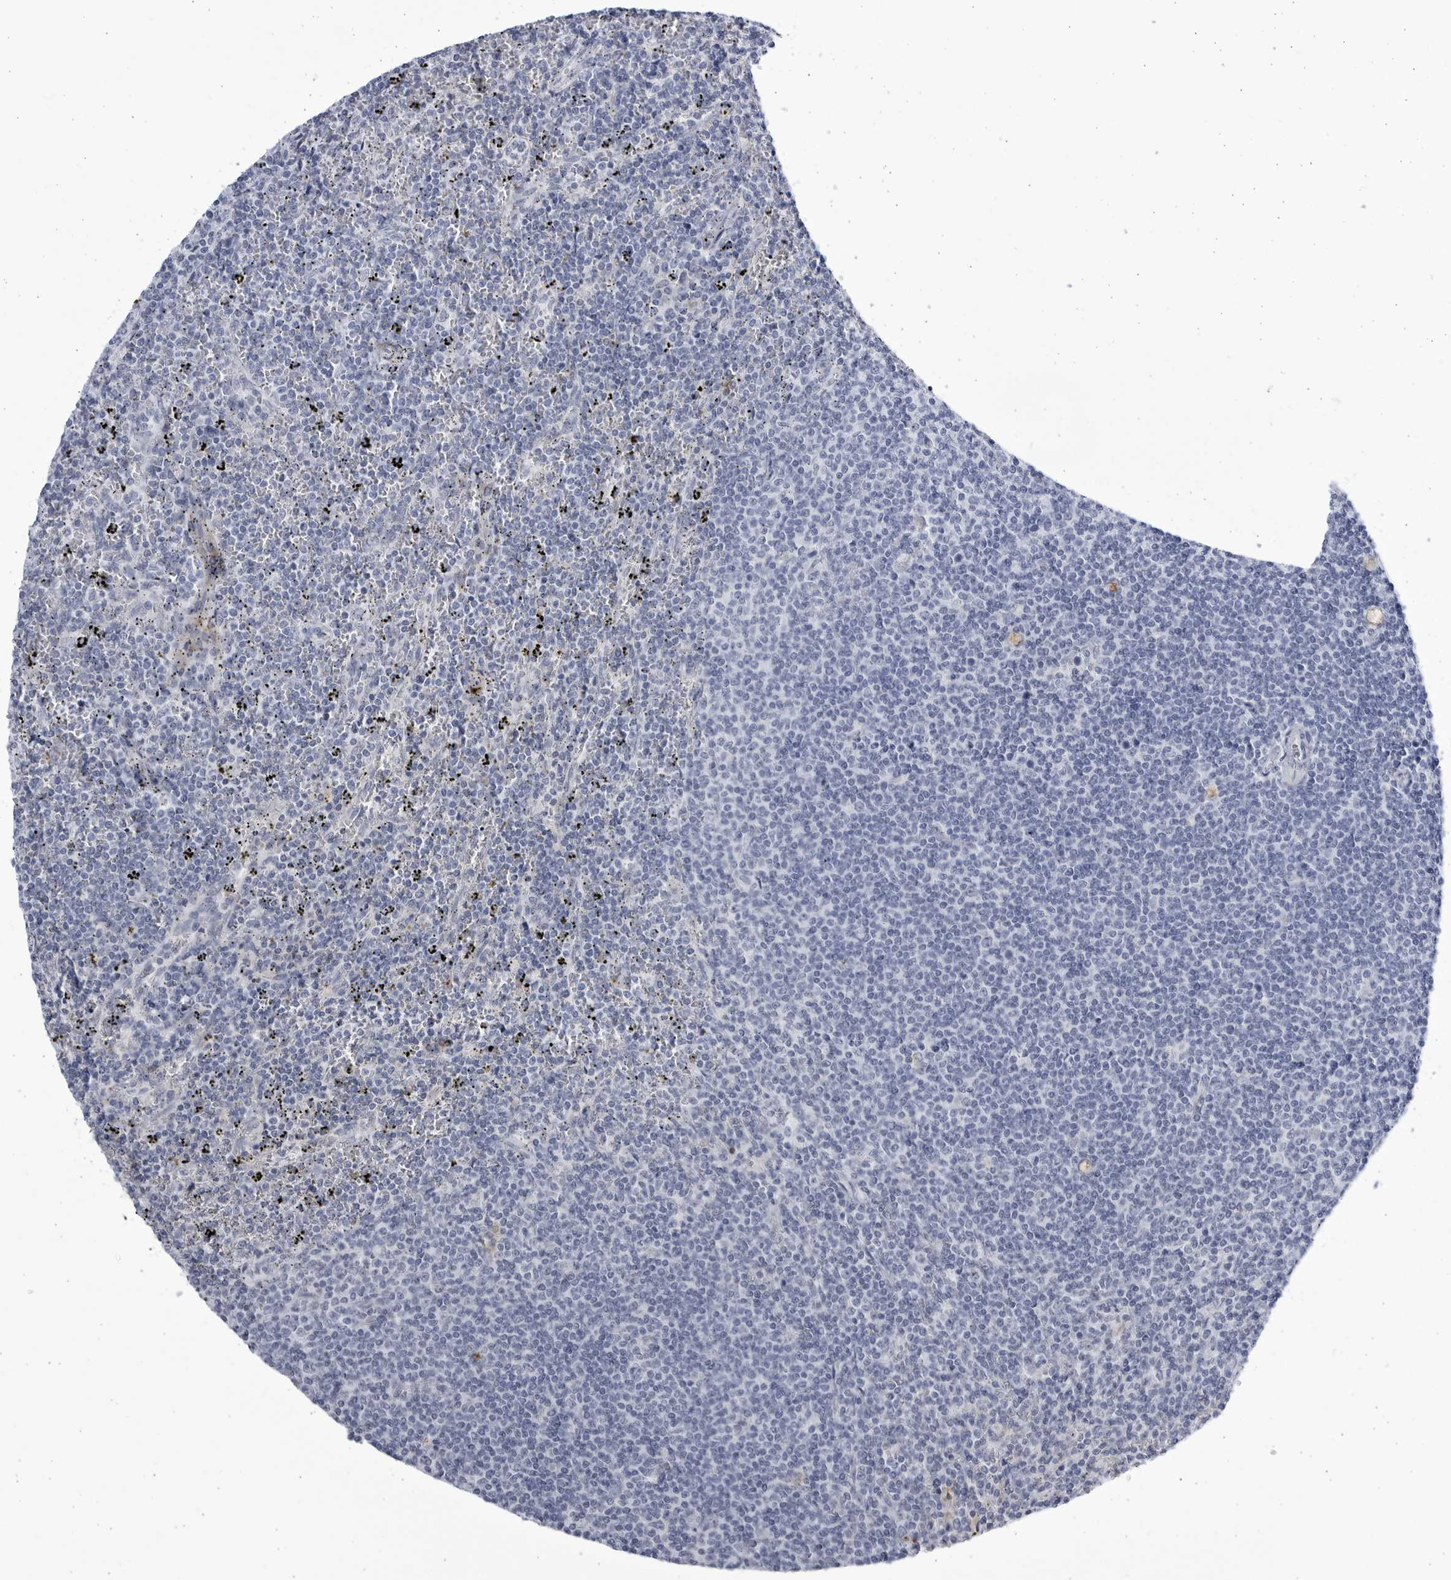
{"staining": {"intensity": "negative", "quantity": "none", "location": "none"}, "tissue": "lymphoma", "cell_type": "Tumor cells", "image_type": "cancer", "snomed": [{"axis": "morphology", "description": "Malignant lymphoma, non-Hodgkin's type, Low grade"}, {"axis": "topography", "description": "Spleen"}], "caption": "Human lymphoma stained for a protein using IHC reveals no positivity in tumor cells.", "gene": "CCDC181", "patient": {"sex": "female", "age": 50}}